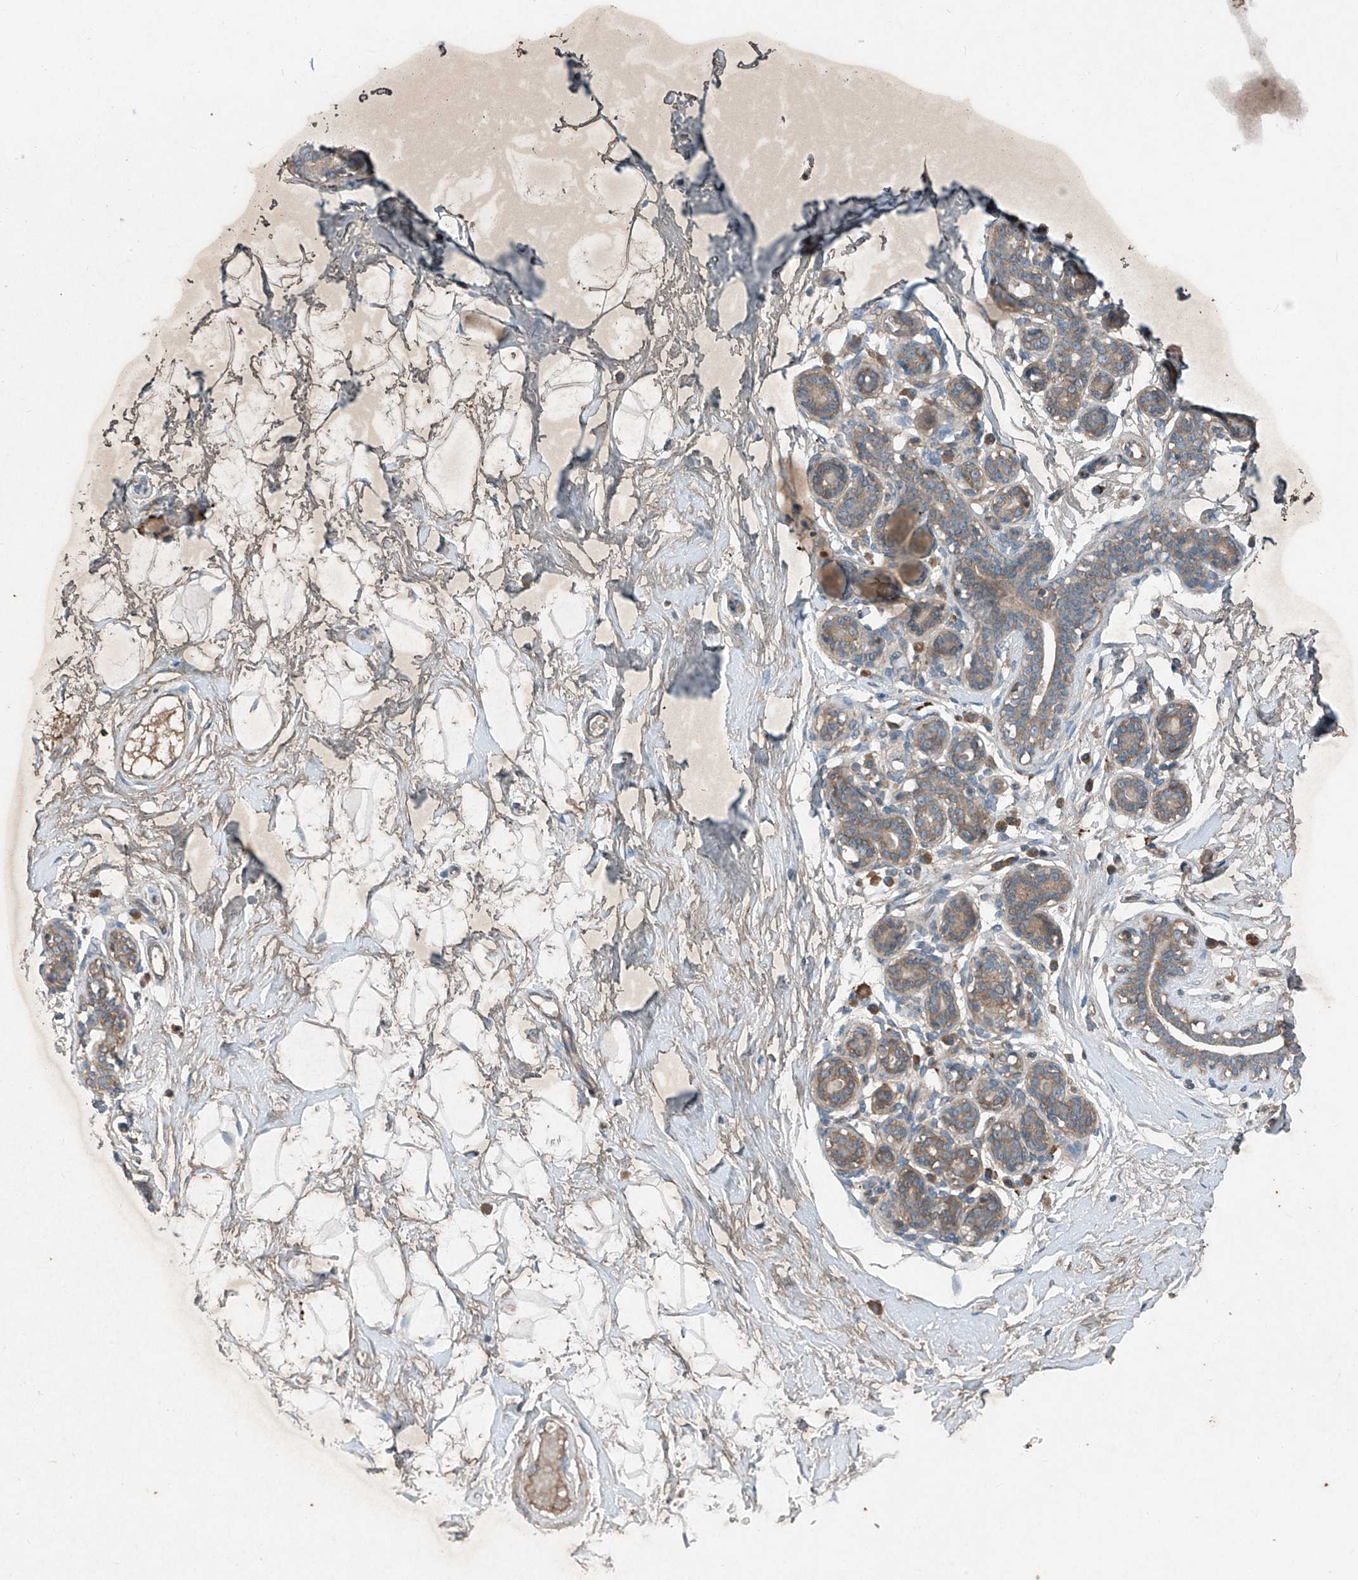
{"staining": {"intensity": "negative", "quantity": "none", "location": "none"}, "tissue": "breast", "cell_type": "Adipocytes", "image_type": "normal", "snomed": [{"axis": "morphology", "description": "Normal tissue, NOS"}, {"axis": "morphology", "description": "Adenoma, NOS"}, {"axis": "topography", "description": "Breast"}], "caption": "High power microscopy histopathology image of an immunohistochemistry (IHC) photomicrograph of unremarkable breast, revealing no significant positivity in adipocytes. (DAB IHC visualized using brightfield microscopy, high magnification).", "gene": "FOXRED2", "patient": {"sex": "female", "age": 23}}